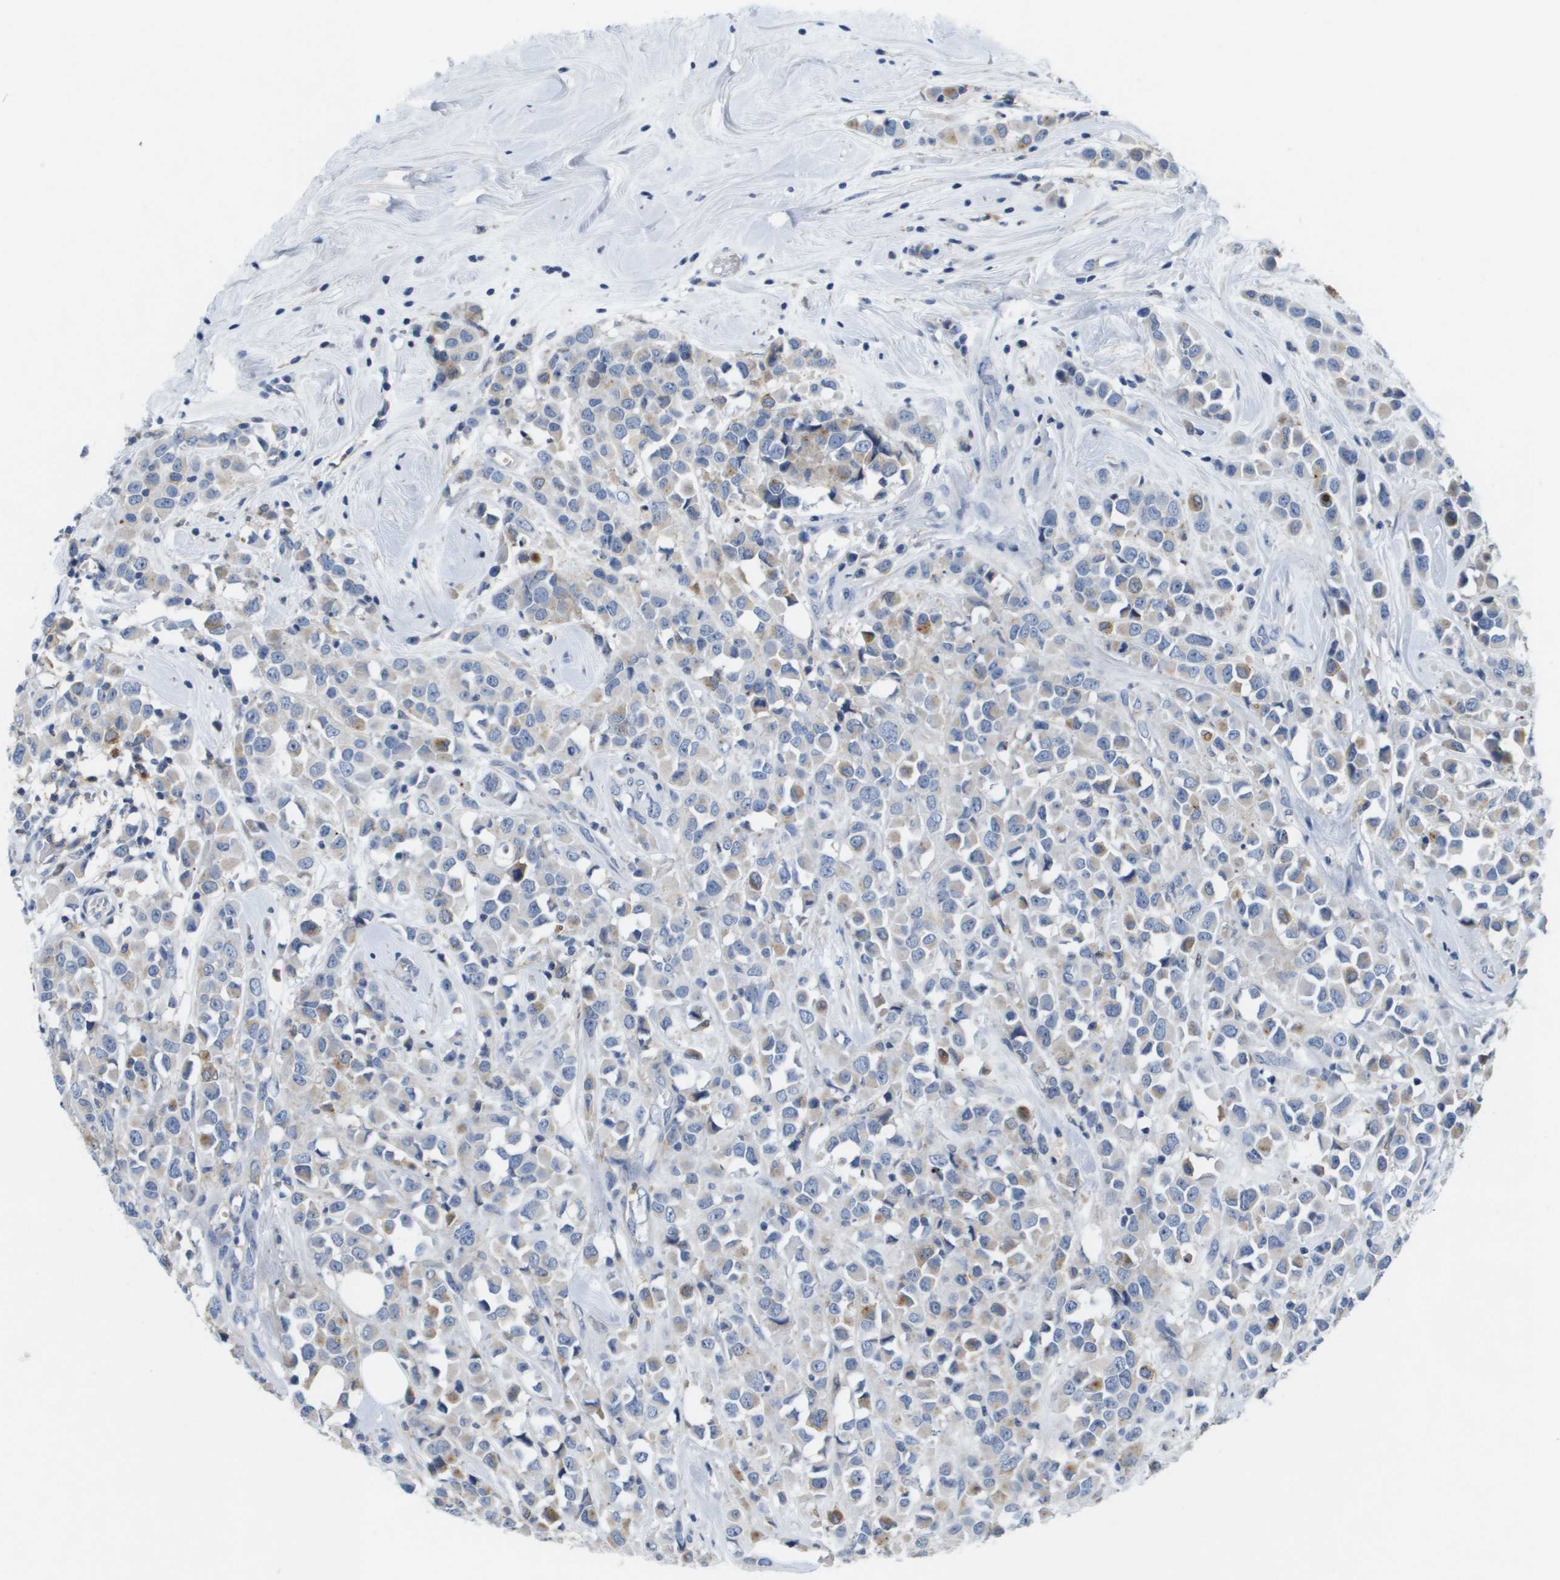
{"staining": {"intensity": "weak", "quantity": "<25%", "location": "cytoplasmic/membranous"}, "tissue": "breast cancer", "cell_type": "Tumor cells", "image_type": "cancer", "snomed": [{"axis": "morphology", "description": "Duct carcinoma"}, {"axis": "topography", "description": "Breast"}], "caption": "Immunohistochemical staining of human breast infiltrating ductal carcinoma shows no significant positivity in tumor cells. Brightfield microscopy of IHC stained with DAB (3,3'-diaminobenzidine) (brown) and hematoxylin (blue), captured at high magnification.", "gene": "LIPG", "patient": {"sex": "female", "age": 61}}